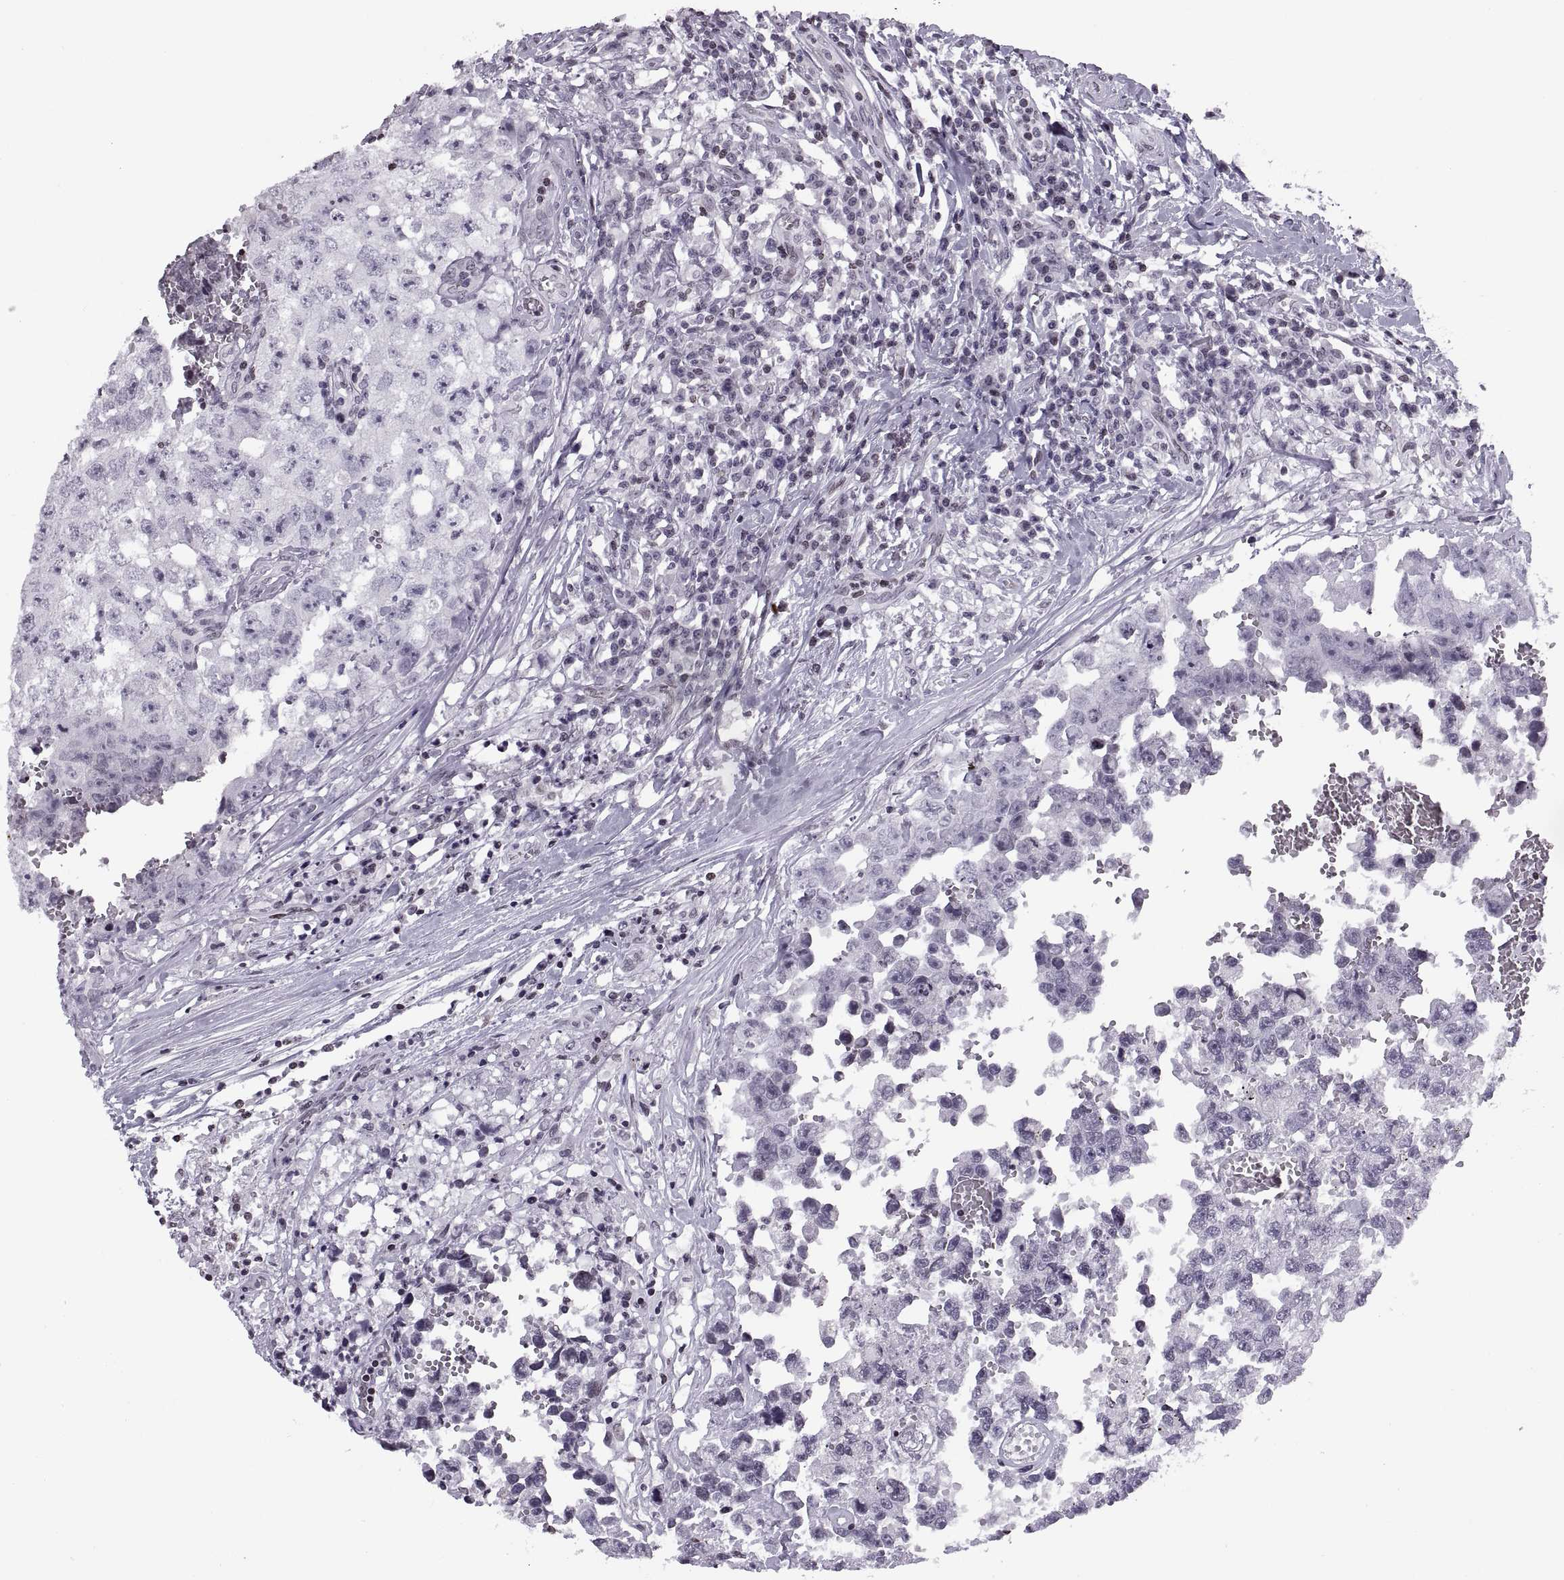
{"staining": {"intensity": "negative", "quantity": "none", "location": "none"}, "tissue": "testis cancer", "cell_type": "Tumor cells", "image_type": "cancer", "snomed": [{"axis": "morphology", "description": "Carcinoma, Embryonal, NOS"}, {"axis": "topography", "description": "Testis"}], "caption": "The photomicrograph demonstrates no staining of tumor cells in embryonal carcinoma (testis). (Immunohistochemistry (ihc), brightfield microscopy, high magnification).", "gene": "H1-8", "patient": {"sex": "male", "age": 36}}